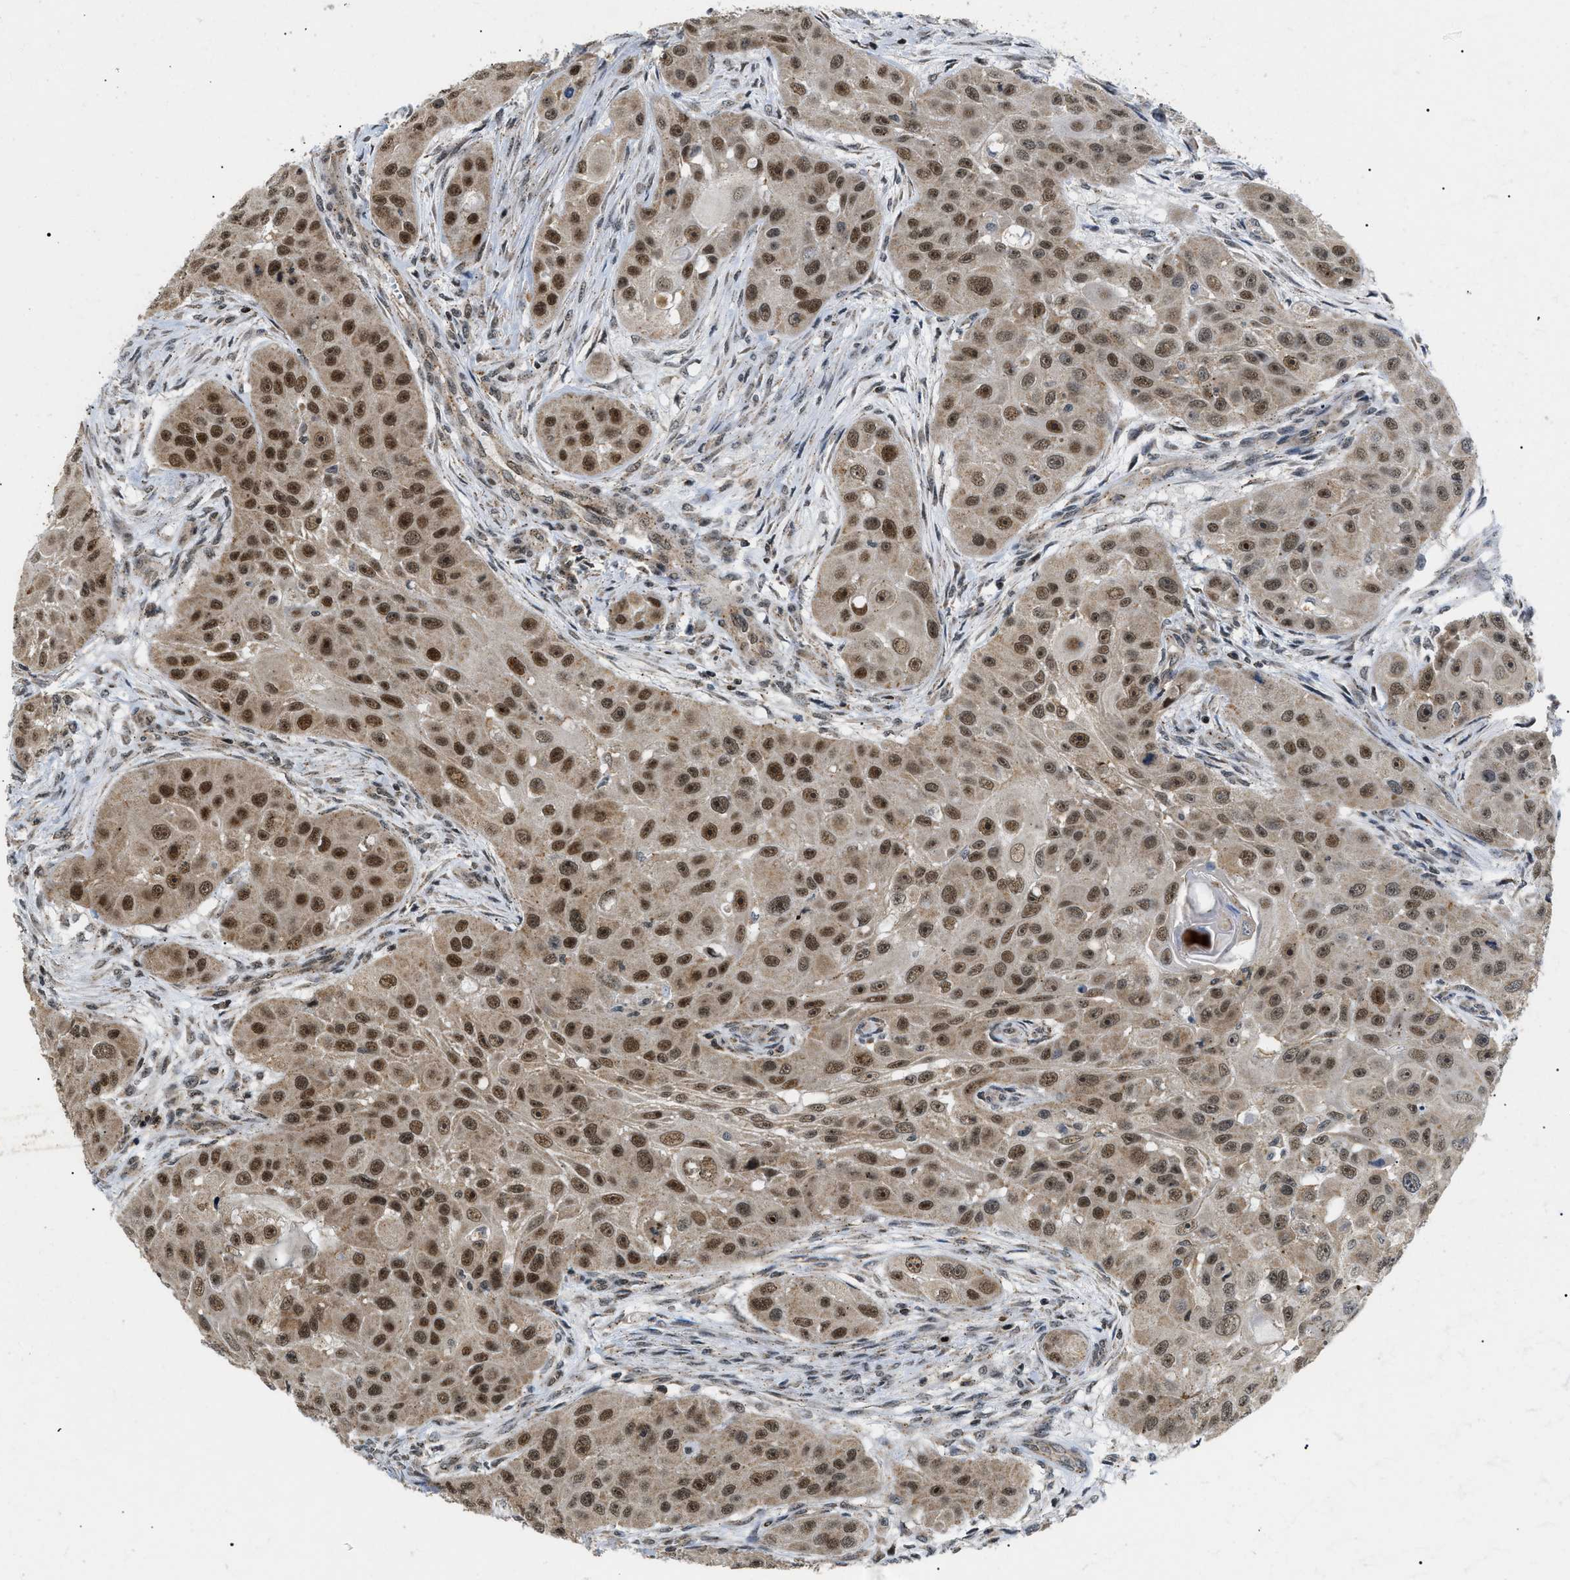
{"staining": {"intensity": "moderate", "quantity": ">75%", "location": "cytoplasmic/membranous,nuclear"}, "tissue": "head and neck cancer", "cell_type": "Tumor cells", "image_type": "cancer", "snomed": [{"axis": "morphology", "description": "Normal tissue, NOS"}, {"axis": "morphology", "description": "Squamous cell carcinoma, NOS"}, {"axis": "topography", "description": "Skeletal muscle"}, {"axis": "topography", "description": "Head-Neck"}], "caption": "Protein staining of head and neck cancer tissue displays moderate cytoplasmic/membranous and nuclear positivity in approximately >75% of tumor cells. (DAB (3,3'-diaminobenzidine) IHC with brightfield microscopy, high magnification).", "gene": "ZBTB11", "patient": {"sex": "male", "age": 51}}